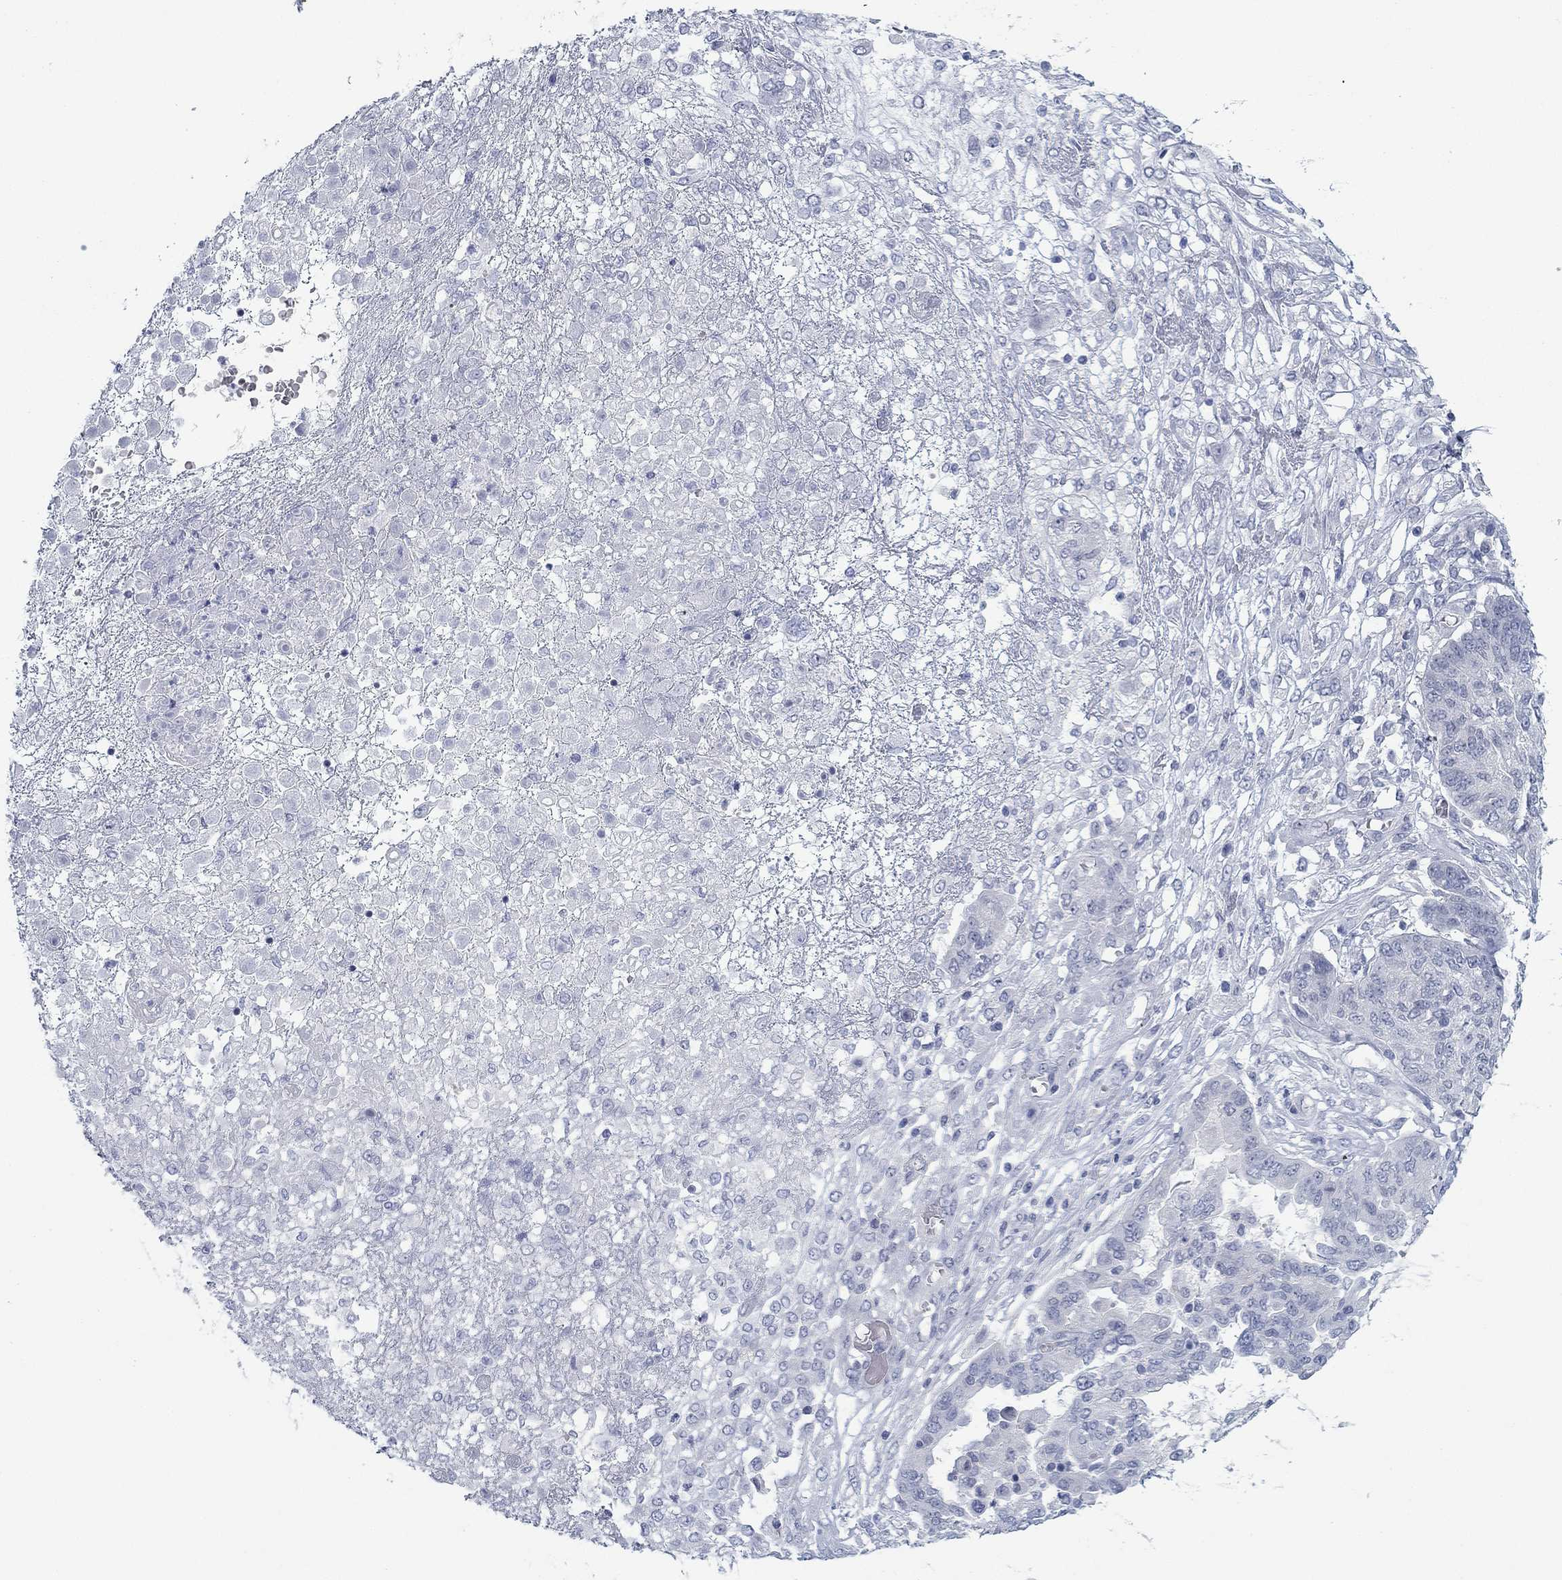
{"staining": {"intensity": "negative", "quantity": "none", "location": "none"}, "tissue": "ovarian cancer", "cell_type": "Tumor cells", "image_type": "cancer", "snomed": [{"axis": "morphology", "description": "Cystadenocarcinoma, serous, NOS"}, {"axis": "topography", "description": "Ovary"}], "caption": "An IHC histopathology image of ovarian cancer is shown. There is no staining in tumor cells of ovarian cancer. (DAB (3,3'-diaminobenzidine) IHC with hematoxylin counter stain).", "gene": "DNAL1", "patient": {"sex": "female", "age": 67}}